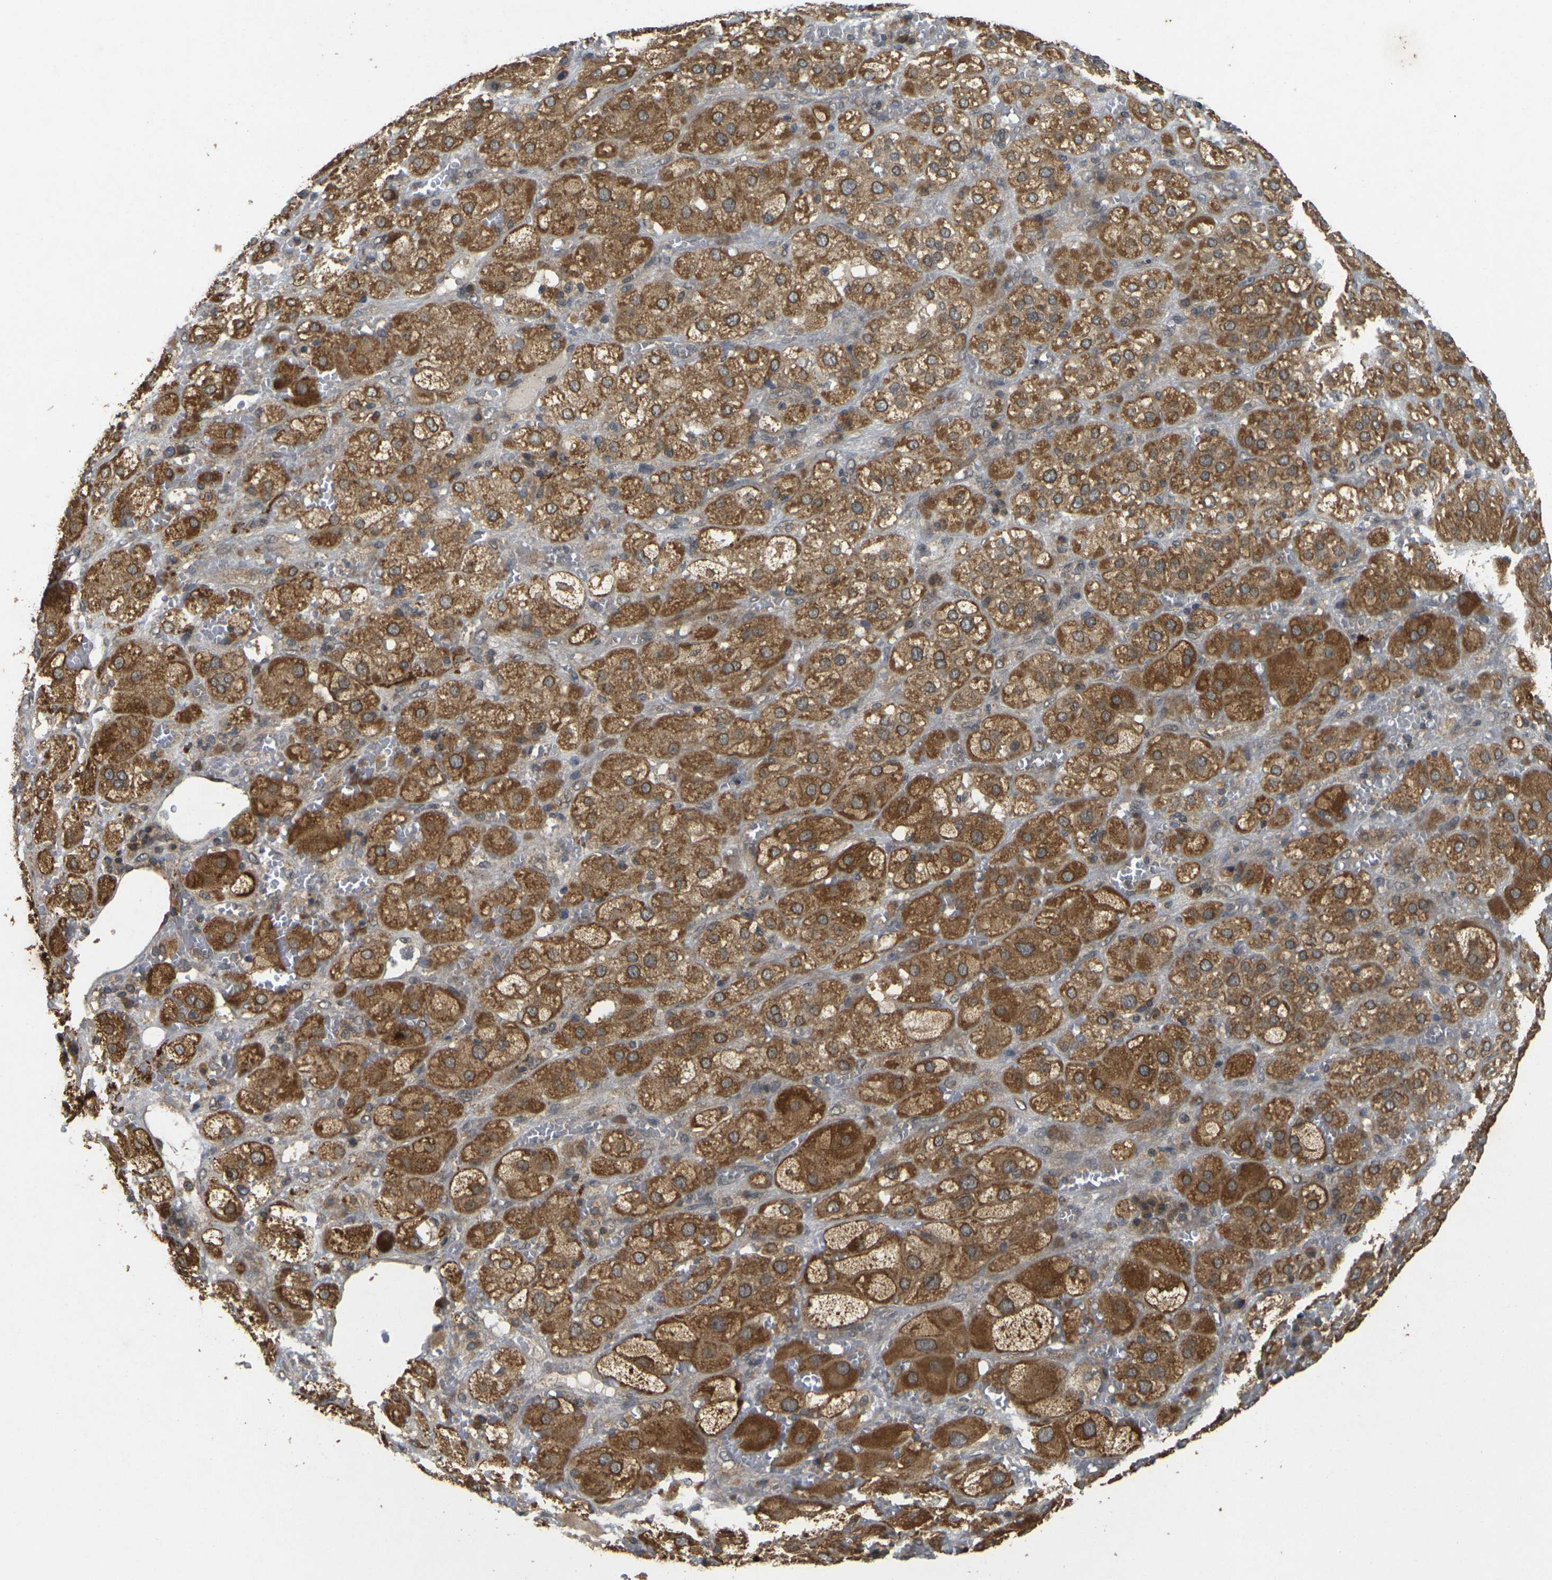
{"staining": {"intensity": "strong", "quantity": ">75%", "location": "cytoplasmic/membranous"}, "tissue": "adrenal gland", "cell_type": "Glandular cells", "image_type": "normal", "snomed": [{"axis": "morphology", "description": "Normal tissue, NOS"}, {"axis": "topography", "description": "Adrenal gland"}], "caption": "Protein staining by immunohistochemistry shows strong cytoplasmic/membranous positivity in about >75% of glandular cells in normal adrenal gland.", "gene": "ERN1", "patient": {"sex": "female", "age": 47}}